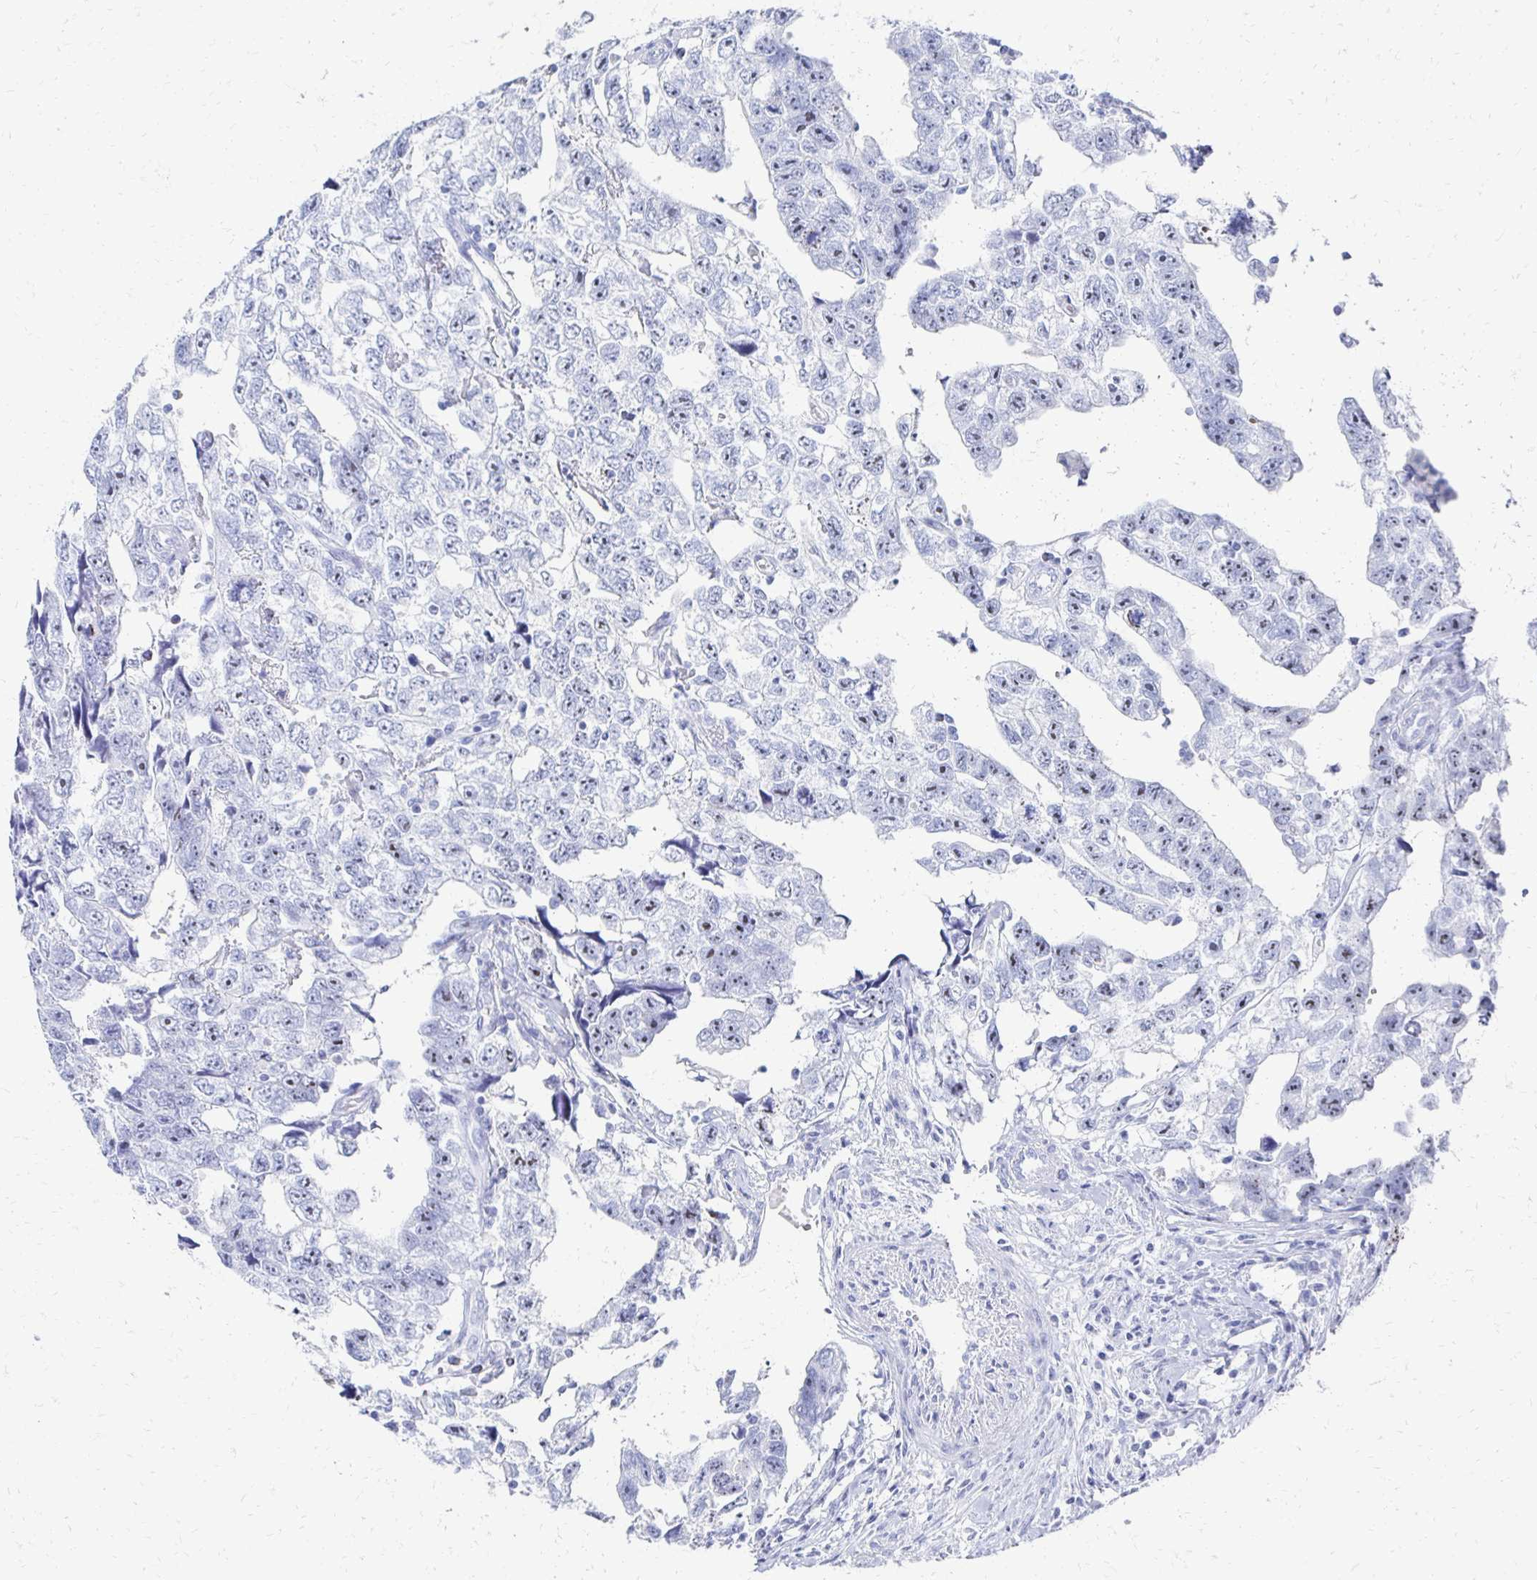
{"staining": {"intensity": "moderate", "quantity": "<25%", "location": "nuclear"}, "tissue": "testis cancer", "cell_type": "Tumor cells", "image_type": "cancer", "snomed": [{"axis": "morphology", "description": "Carcinoma, Embryonal, NOS"}, {"axis": "topography", "description": "Testis"}], "caption": "A brown stain labels moderate nuclear expression of a protein in human testis cancer (embryonal carcinoma) tumor cells.", "gene": "CST6", "patient": {"sex": "male", "age": 22}}